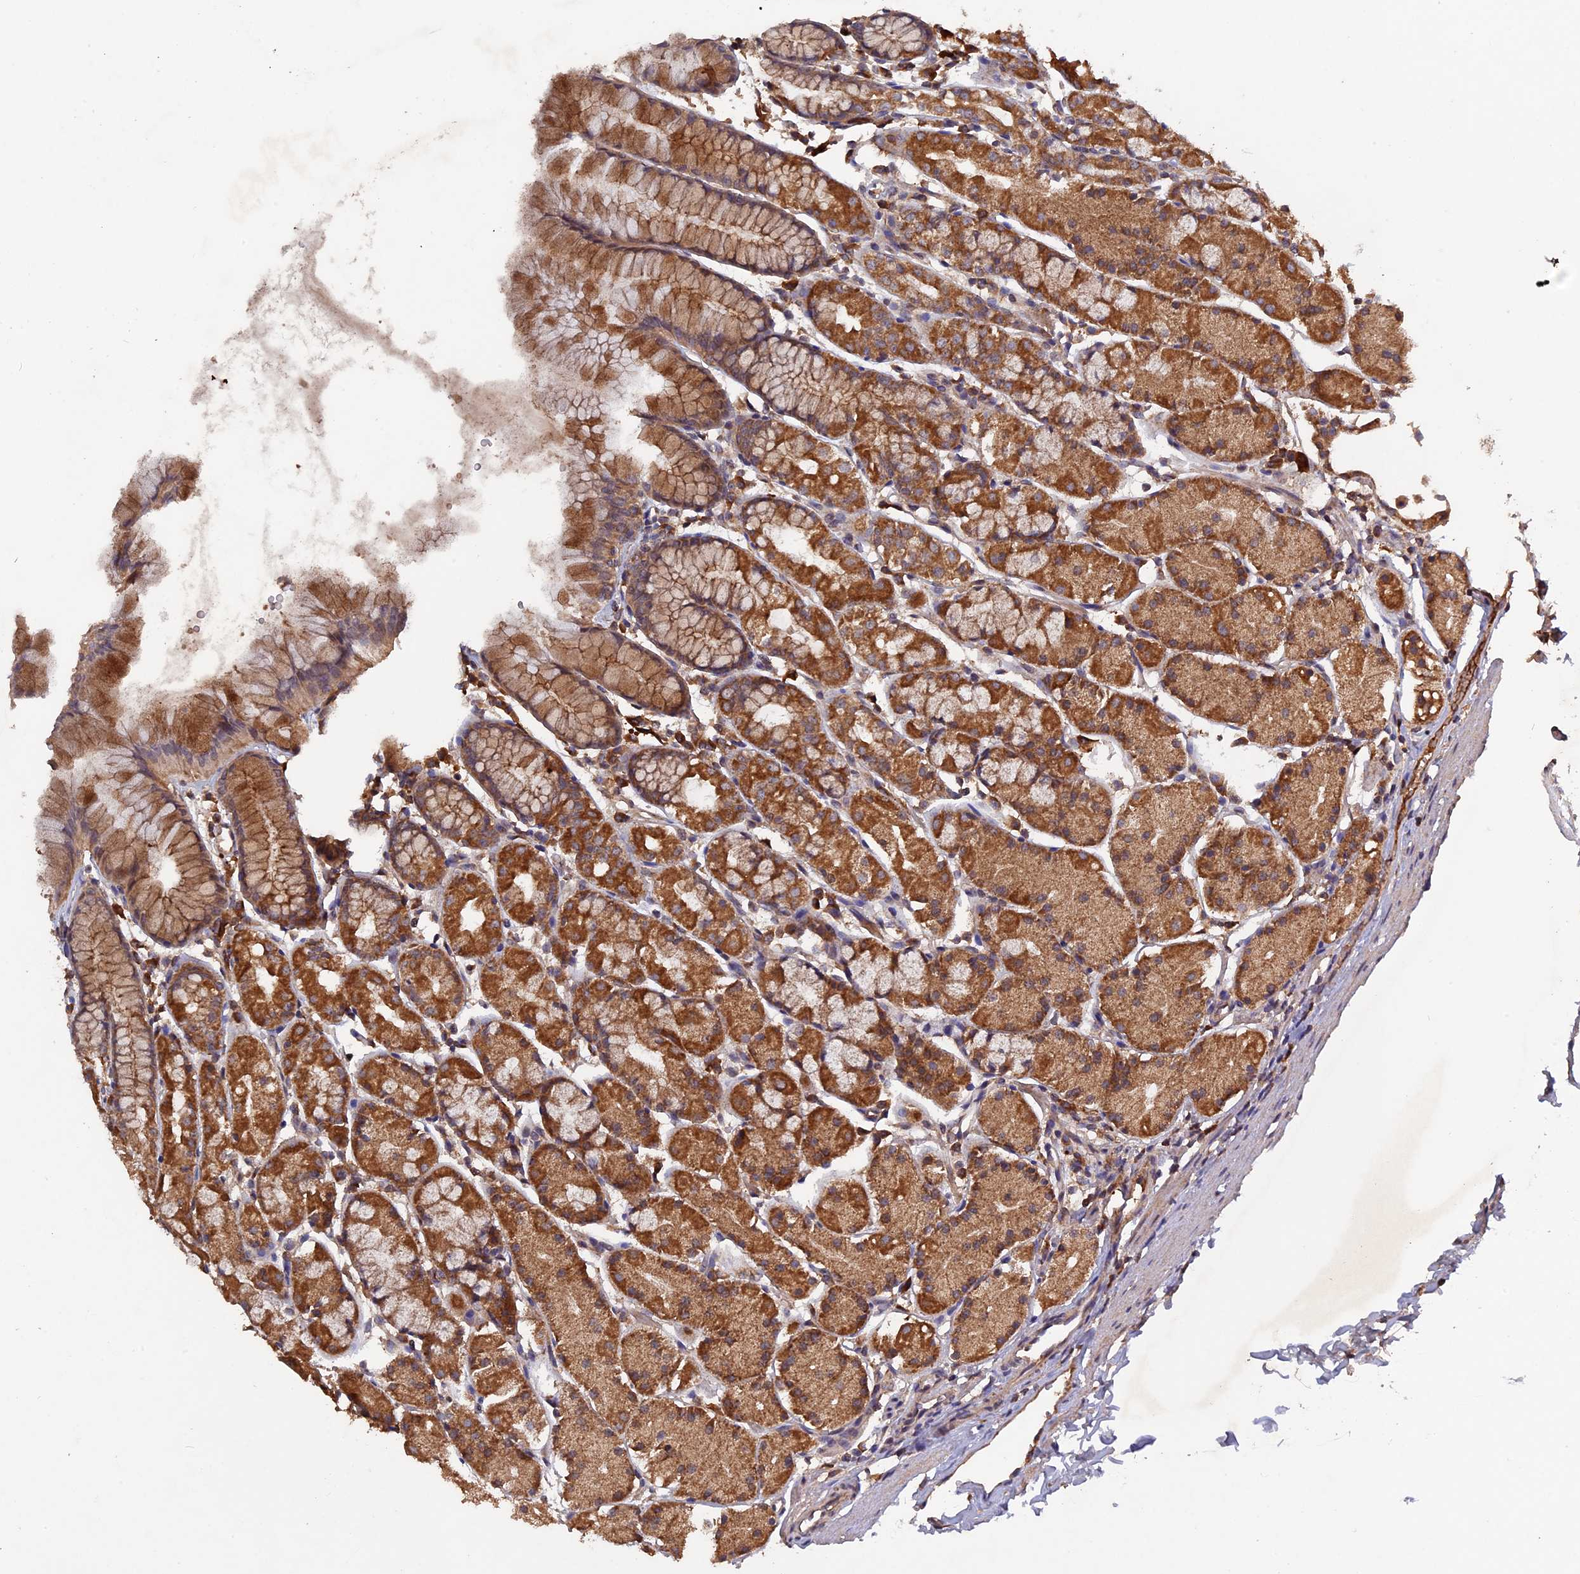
{"staining": {"intensity": "moderate", "quantity": ">75%", "location": "cytoplasmic/membranous"}, "tissue": "stomach", "cell_type": "Glandular cells", "image_type": "normal", "snomed": [{"axis": "morphology", "description": "Normal tissue, NOS"}, {"axis": "topography", "description": "Stomach, upper"}], "caption": "Protein staining of unremarkable stomach demonstrates moderate cytoplasmic/membranous expression in about >75% of glandular cells. The protein is shown in brown color, while the nuclei are stained blue.", "gene": "RAB15", "patient": {"sex": "male", "age": 47}}